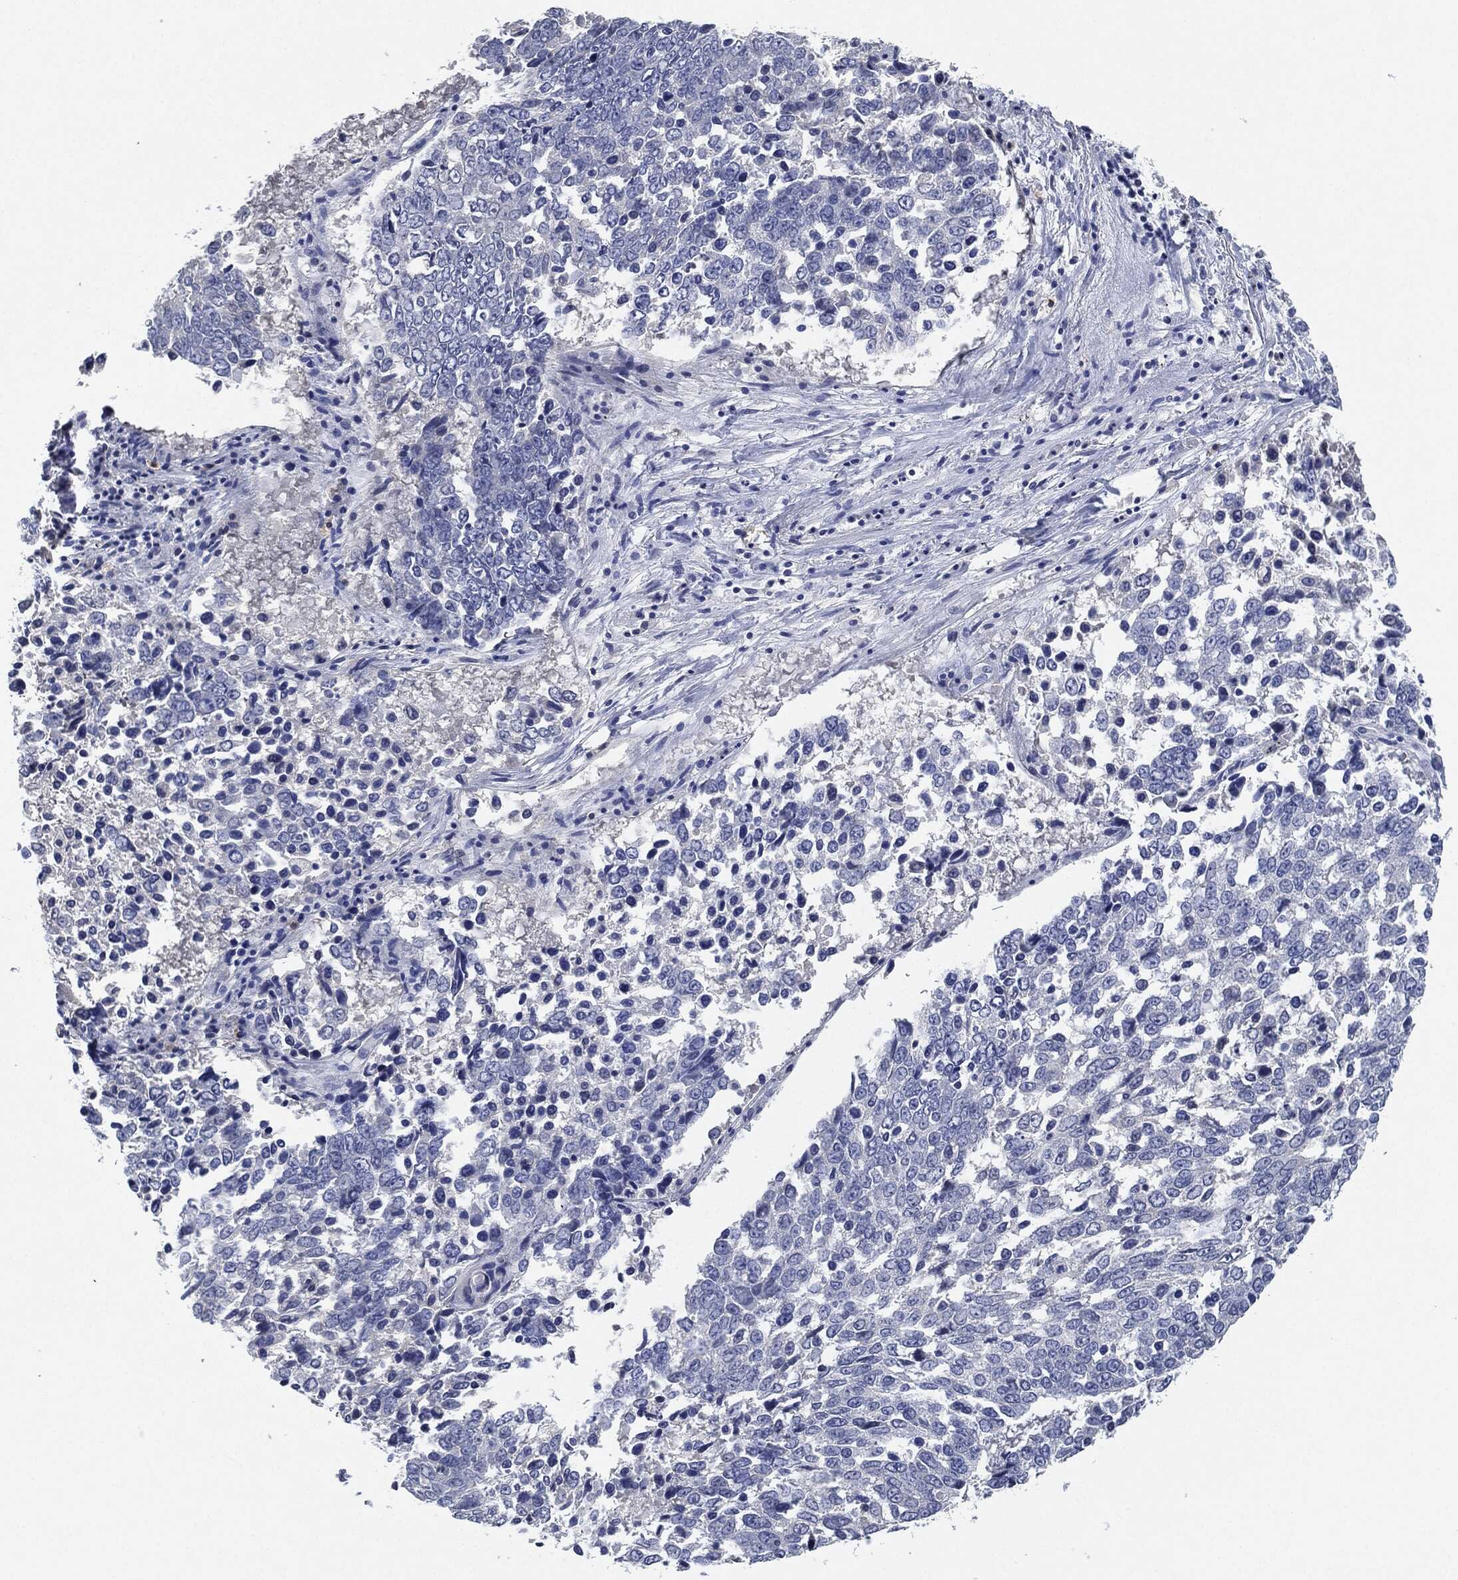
{"staining": {"intensity": "negative", "quantity": "none", "location": "none"}, "tissue": "lung cancer", "cell_type": "Tumor cells", "image_type": "cancer", "snomed": [{"axis": "morphology", "description": "Squamous cell carcinoma, NOS"}, {"axis": "topography", "description": "Lung"}], "caption": "Immunohistochemistry (IHC) of lung cancer (squamous cell carcinoma) exhibits no positivity in tumor cells.", "gene": "NTRK1", "patient": {"sex": "male", "age": 82}}